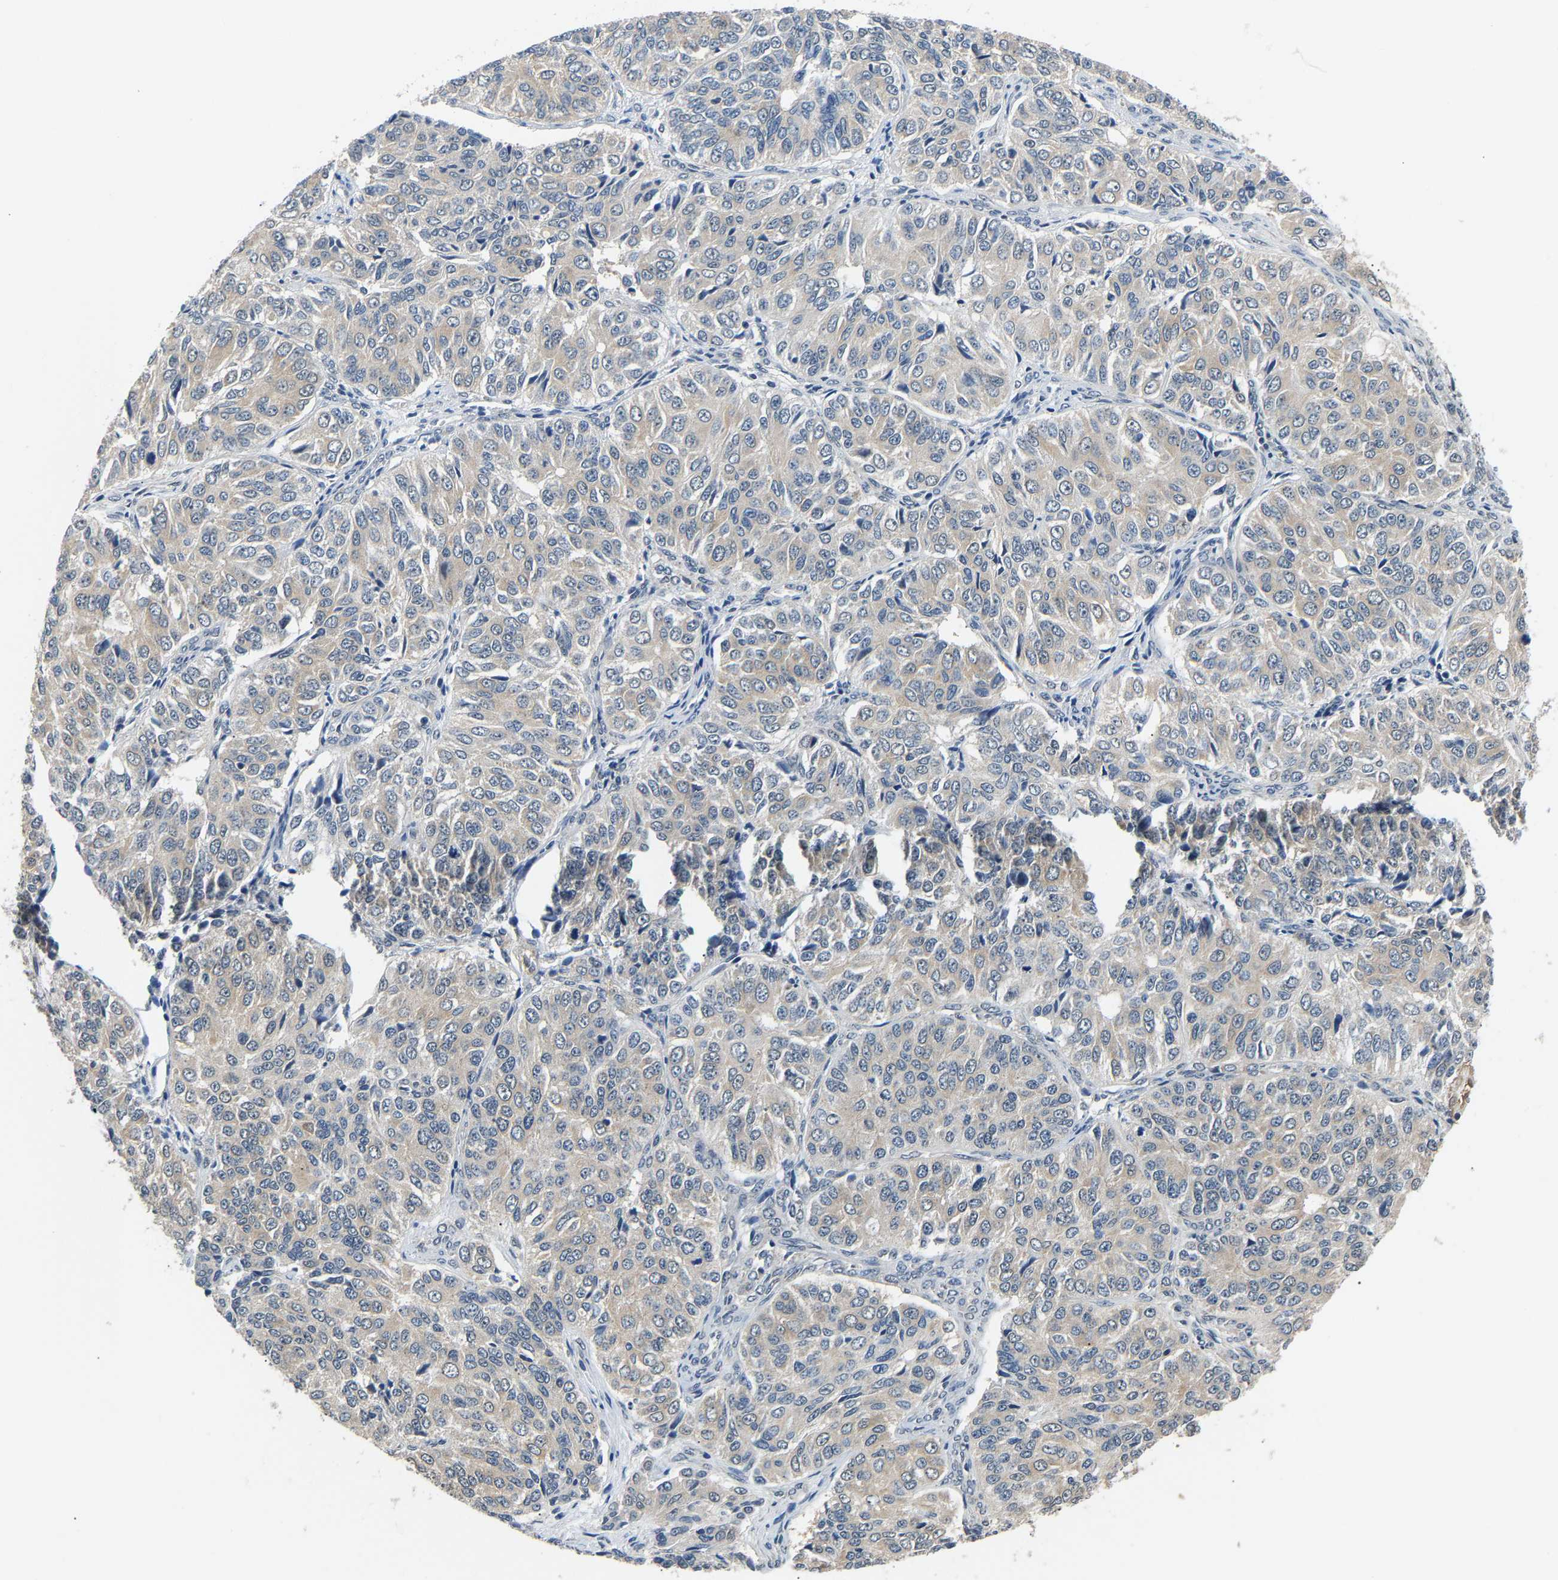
{"staining": {"intensity": "weak", "quantity": ">75%", "location": "cytoplasmic/membranous"}, "tissue": "ovarian cancer", "cell_type": "Tumor cells", "image_type": "cancer", "snomed": [{"axis": "morphology", "description": "Carcinoma, endometroid"}, {"axis": "topography", "description": "Ovary"}], "caption": "Endometroid carcinoma (ovarian) stained with a protein marker shows weak staining in tumor cells.", "gene": "ARHGEF12", "patient": {"sex": "female", "age": 51}}